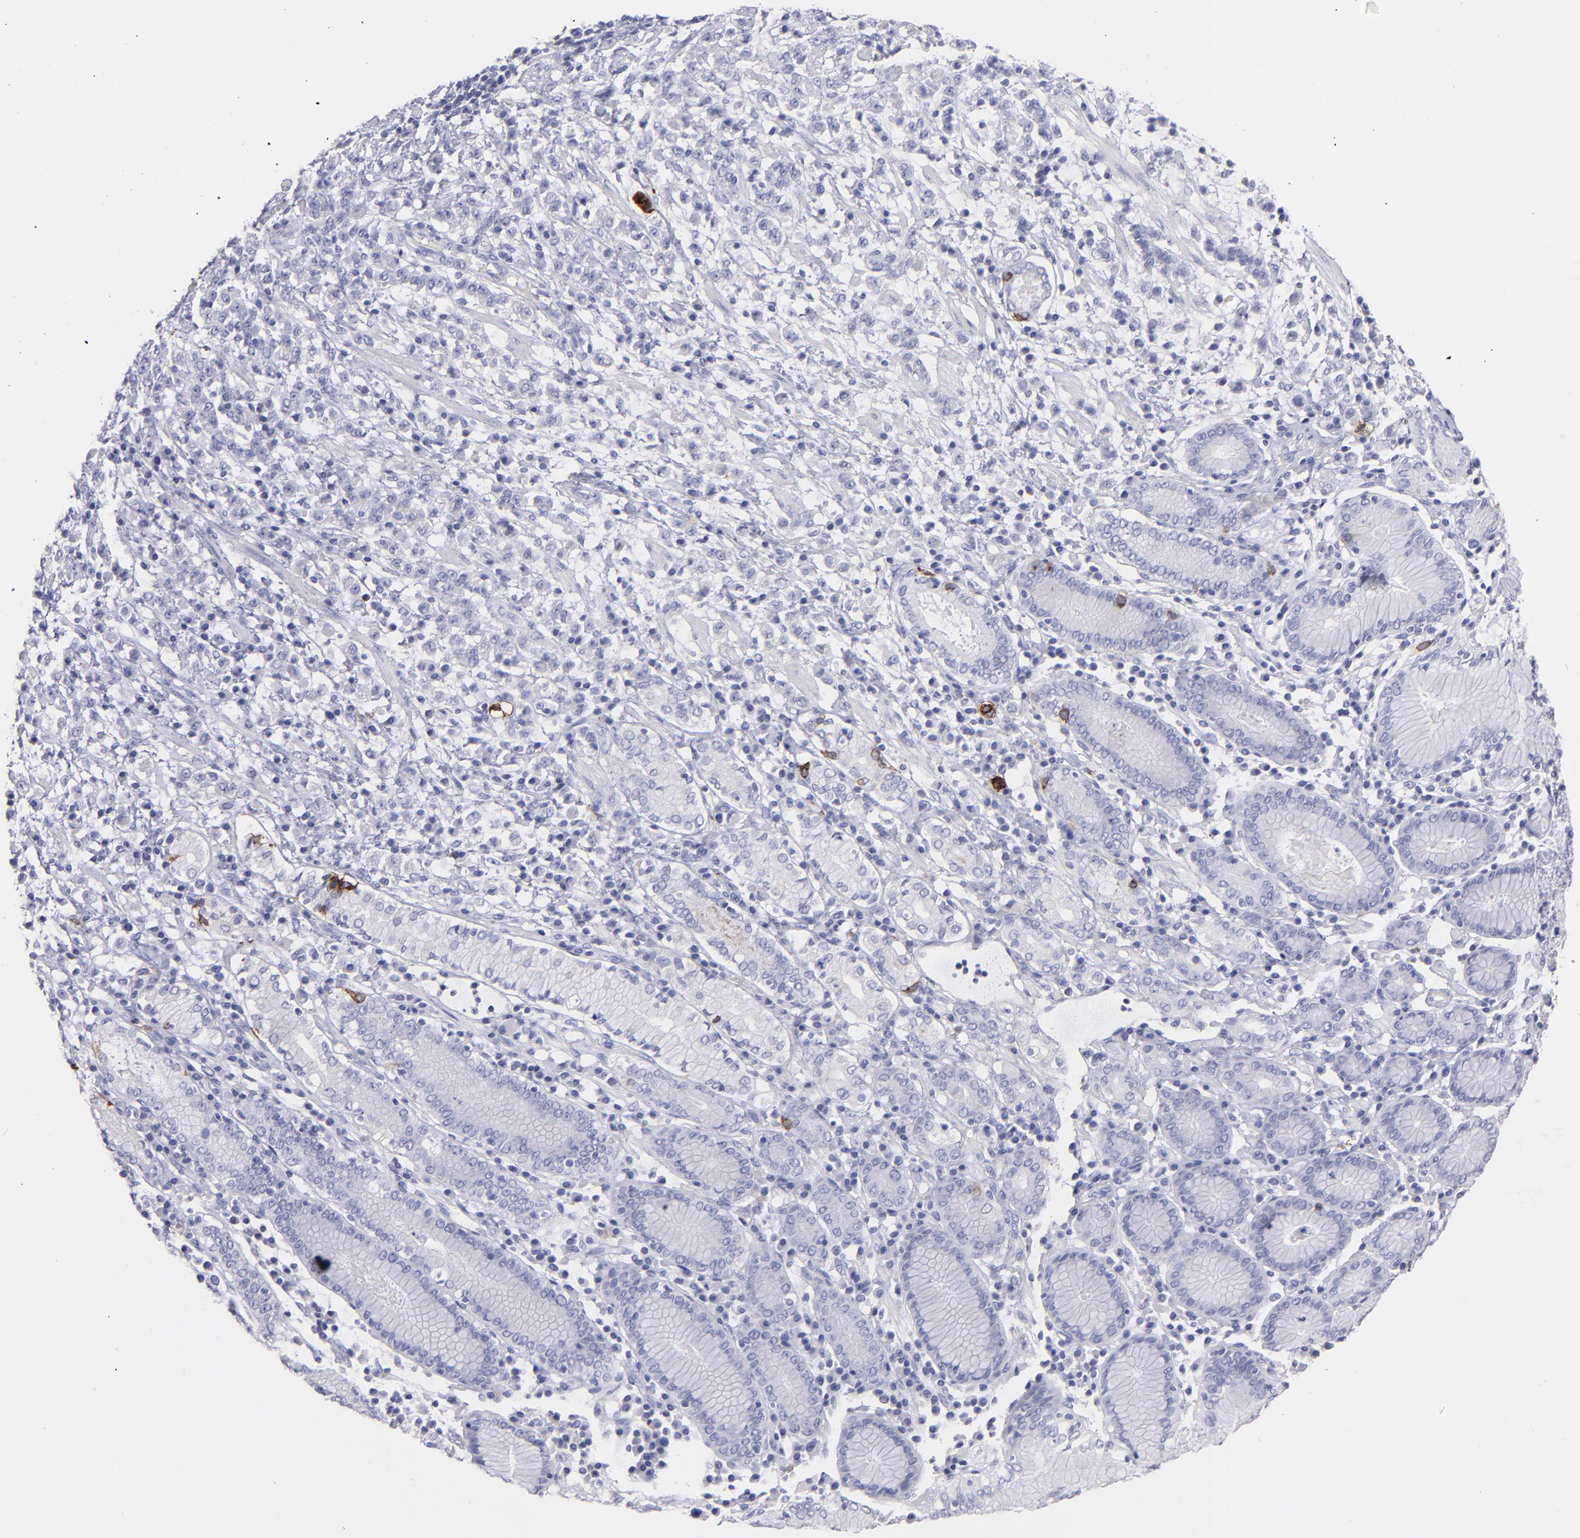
{"staining": {"intensity": "negative", "quantity": "none", "location": "none"}, "tissue": "stomach cancer", "cell_type": "Tumor cells", "image_type": "cancer", "snomed": [{"axis": "morphology", "description": "Adenocarcinoma, NOS"}, {"axis": "topography", "description": "Stomach, lower"}], "caption": "This is a image of immunohistochemistry staining of stomach cancer, which shows no staining in tumor cells.", "gene": "SNAP25", "patient": {"sex": "male", "age": 88}}